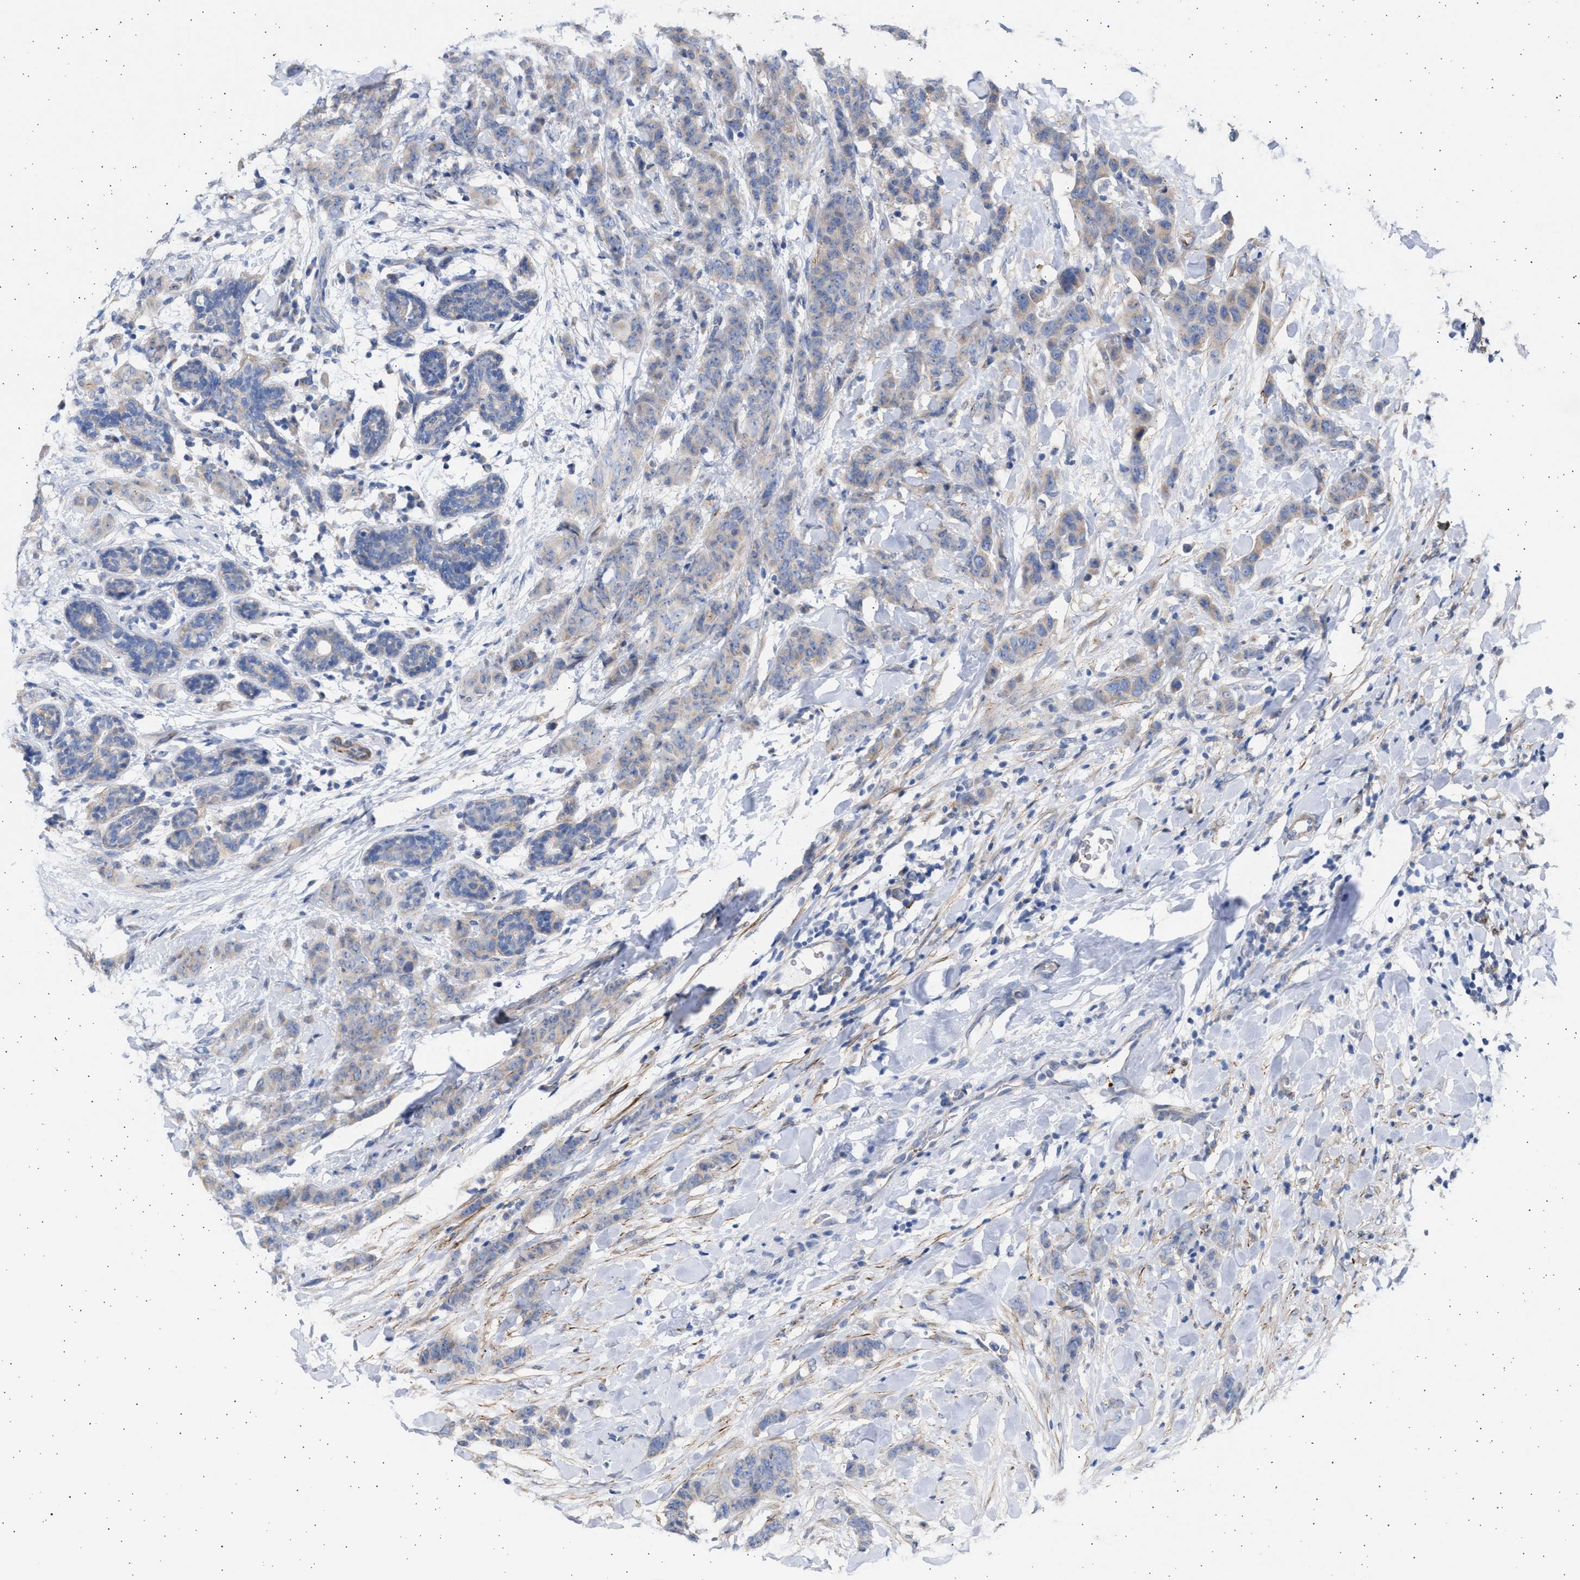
{"staining": {"intensity": "negative", "quantity": "none", "location": "none"}, "tissue": "breast cancer", "cell_type": "Tumor cells", "image_type": "cancer", "snomed": [{"axis": "morphology", "description": "Normal tissue, NOS"}, {"axis": "morphology", "description": "Duct carcinoma"}, {"axis": "topography", "description": "Breast"}], "caption": "Histopathology image shows no protein staining in tumor cells of breast cancer tissue. The staining was performed using DAB (3,3'-diaminobenzidine) to visualize the protein expression in brown, while the nuclei were stained in blue with hematoxylin (Magnification: 20x).", "gene": "NBR1", "patient": {"sex": "female", "age": 40}}